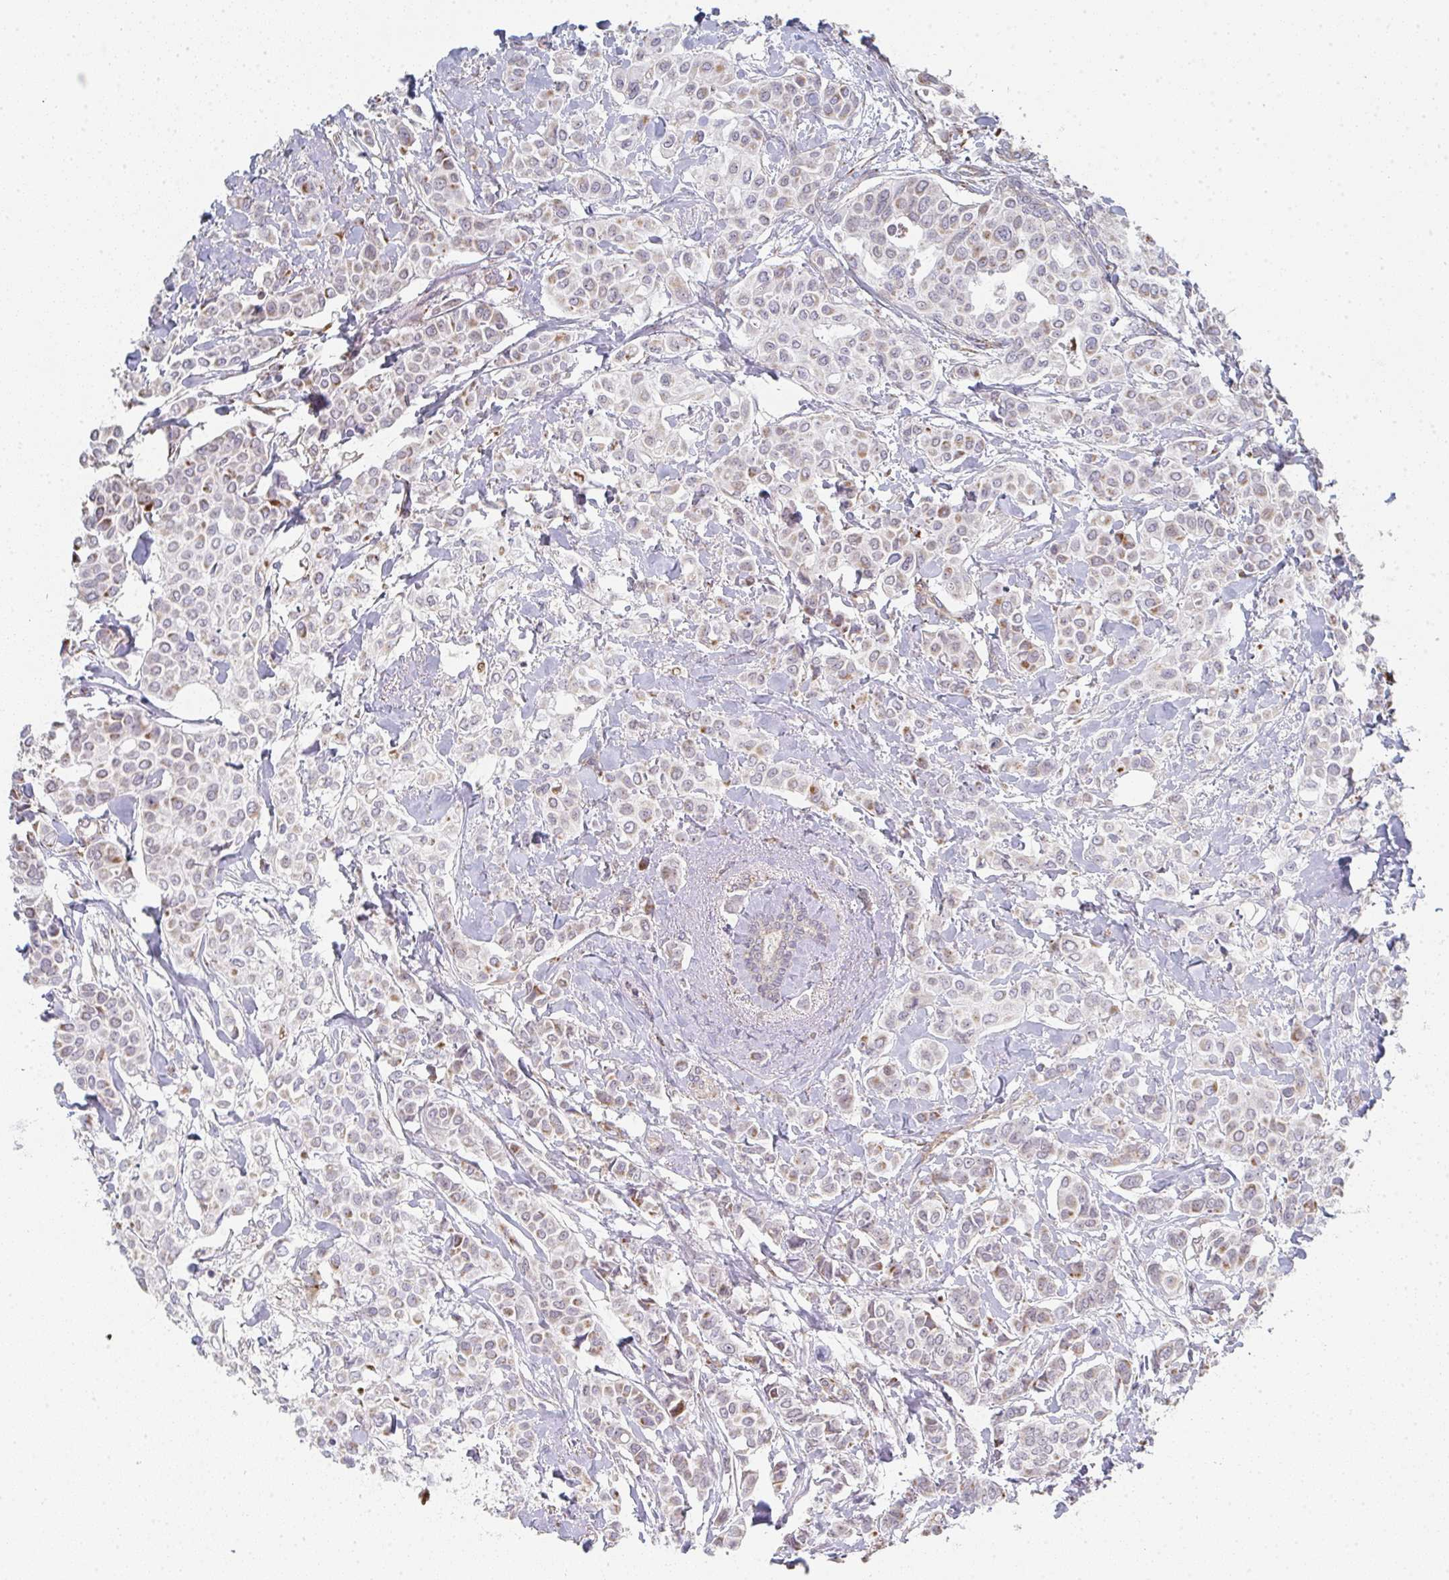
{"staining": {"intensity": "weak", "quantity": "<25%", "location": "cytoplasmic/membranous"}, "tissue": "breast cancer", "cell_type": "Tumor cells", "image_type": "cancer", "snomed": [{"axis": "morphology", "description": "Lobular carcinoma"}, {"axis": "topography", "description": "Breast"}], "caption": "Breast lobular carcinoma was stained to show a protein in brown. There is no significant staining in tumor cells.", "gene": "ZNF526", "patient": {"sex": "female", "age": 51}}